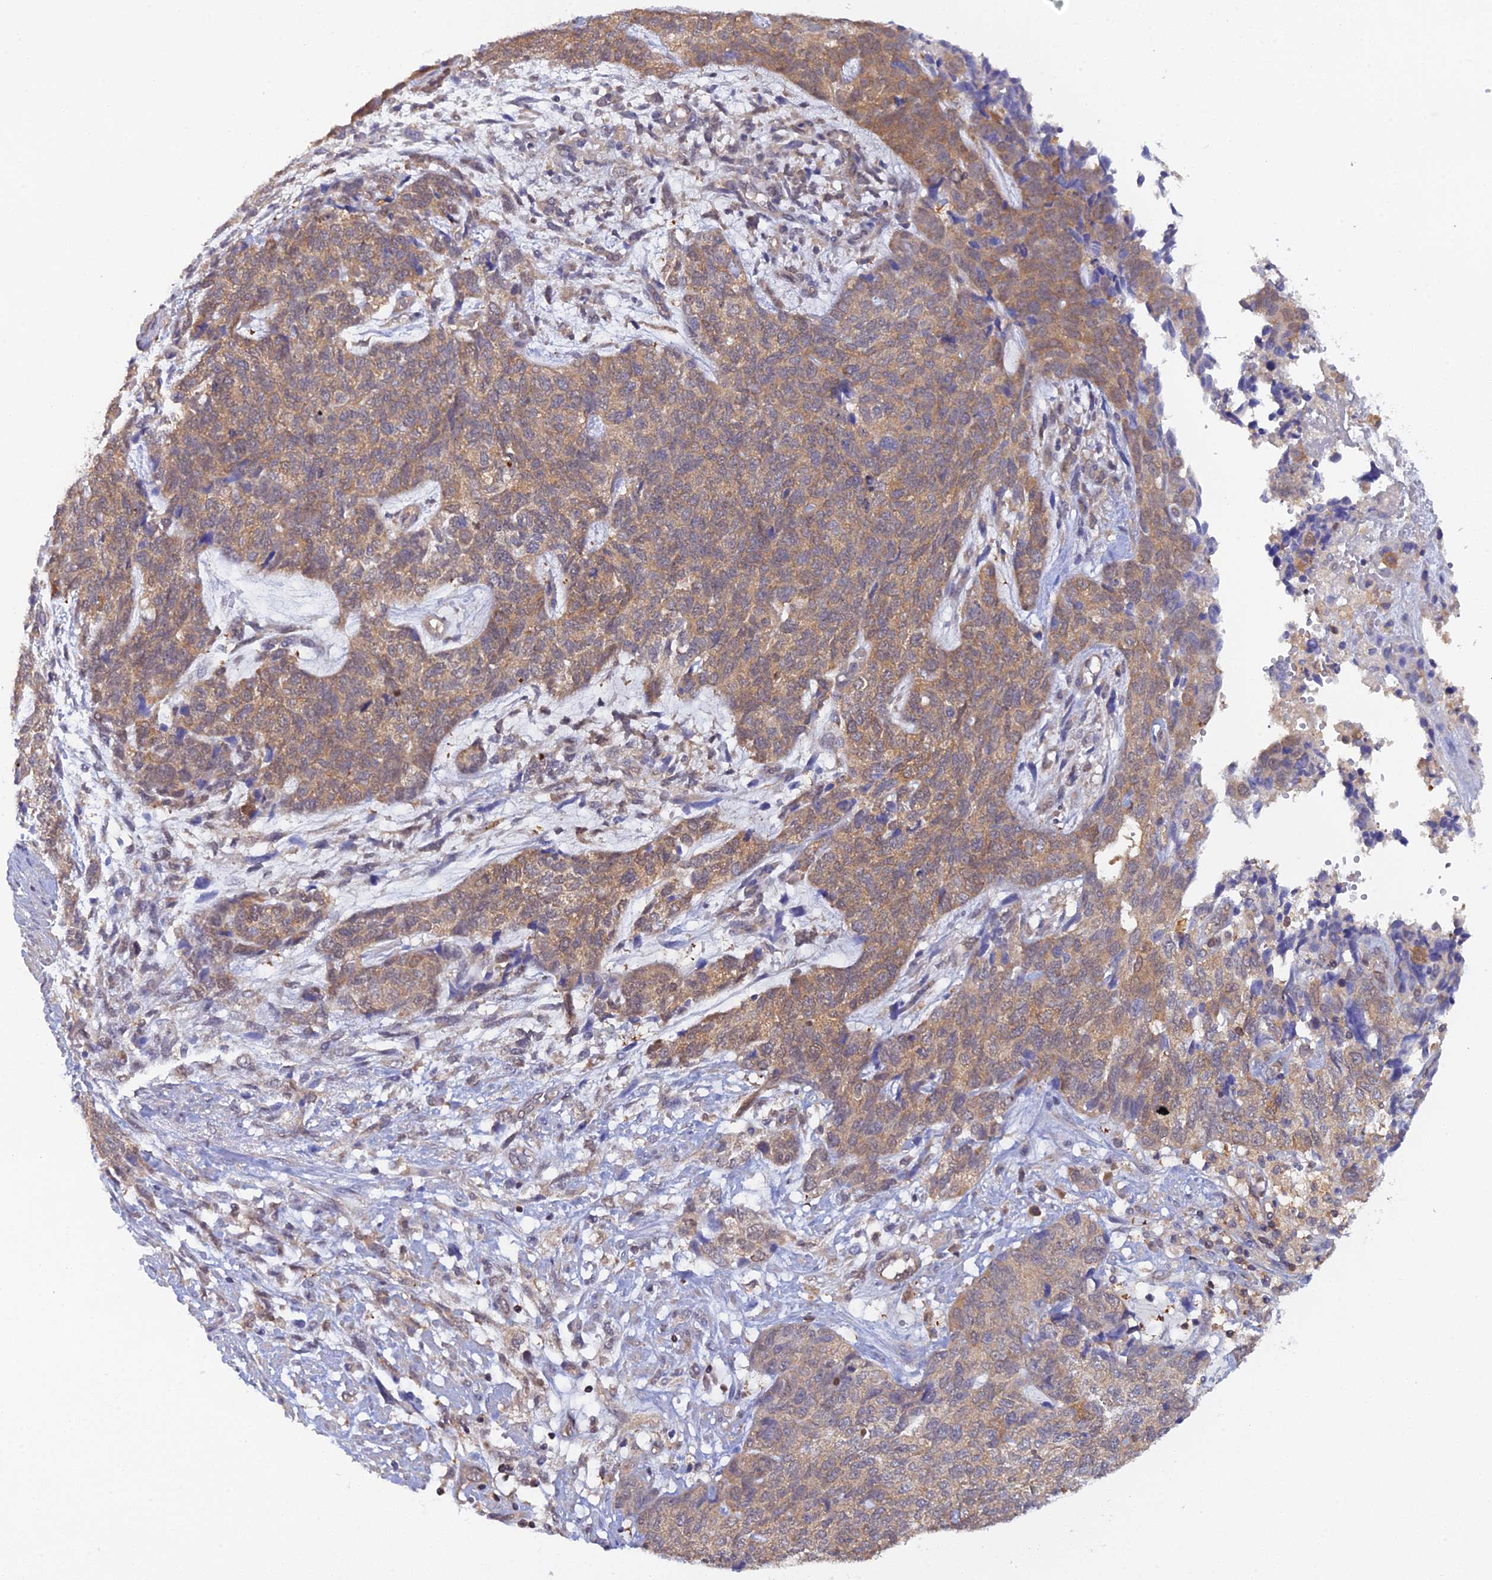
{"staining": {"intensity": "weak", "quantity": ">75%", "location": "cytoplasmic/membranous"}, "tissue": "cervical cancer", "cell_type": "Tumor cells", "image_type": "cancer", "snomed": [{"axis": "morphology", "description": "Squamous cell carcinoma, NOS"}, {"axis": "topography", "description": "Cervix"}], "caption": "Immunohistochemistry (IHC) photomicrograph of cervical cancer (squamous cell carcinoma) stained for a protein (brown), which displays low levels of weak cytoplasmic/membranous positivity in approximately >75% of tumor cells.", "gene": "HINT1", "patient": {"sex": "female", "age": 63}}